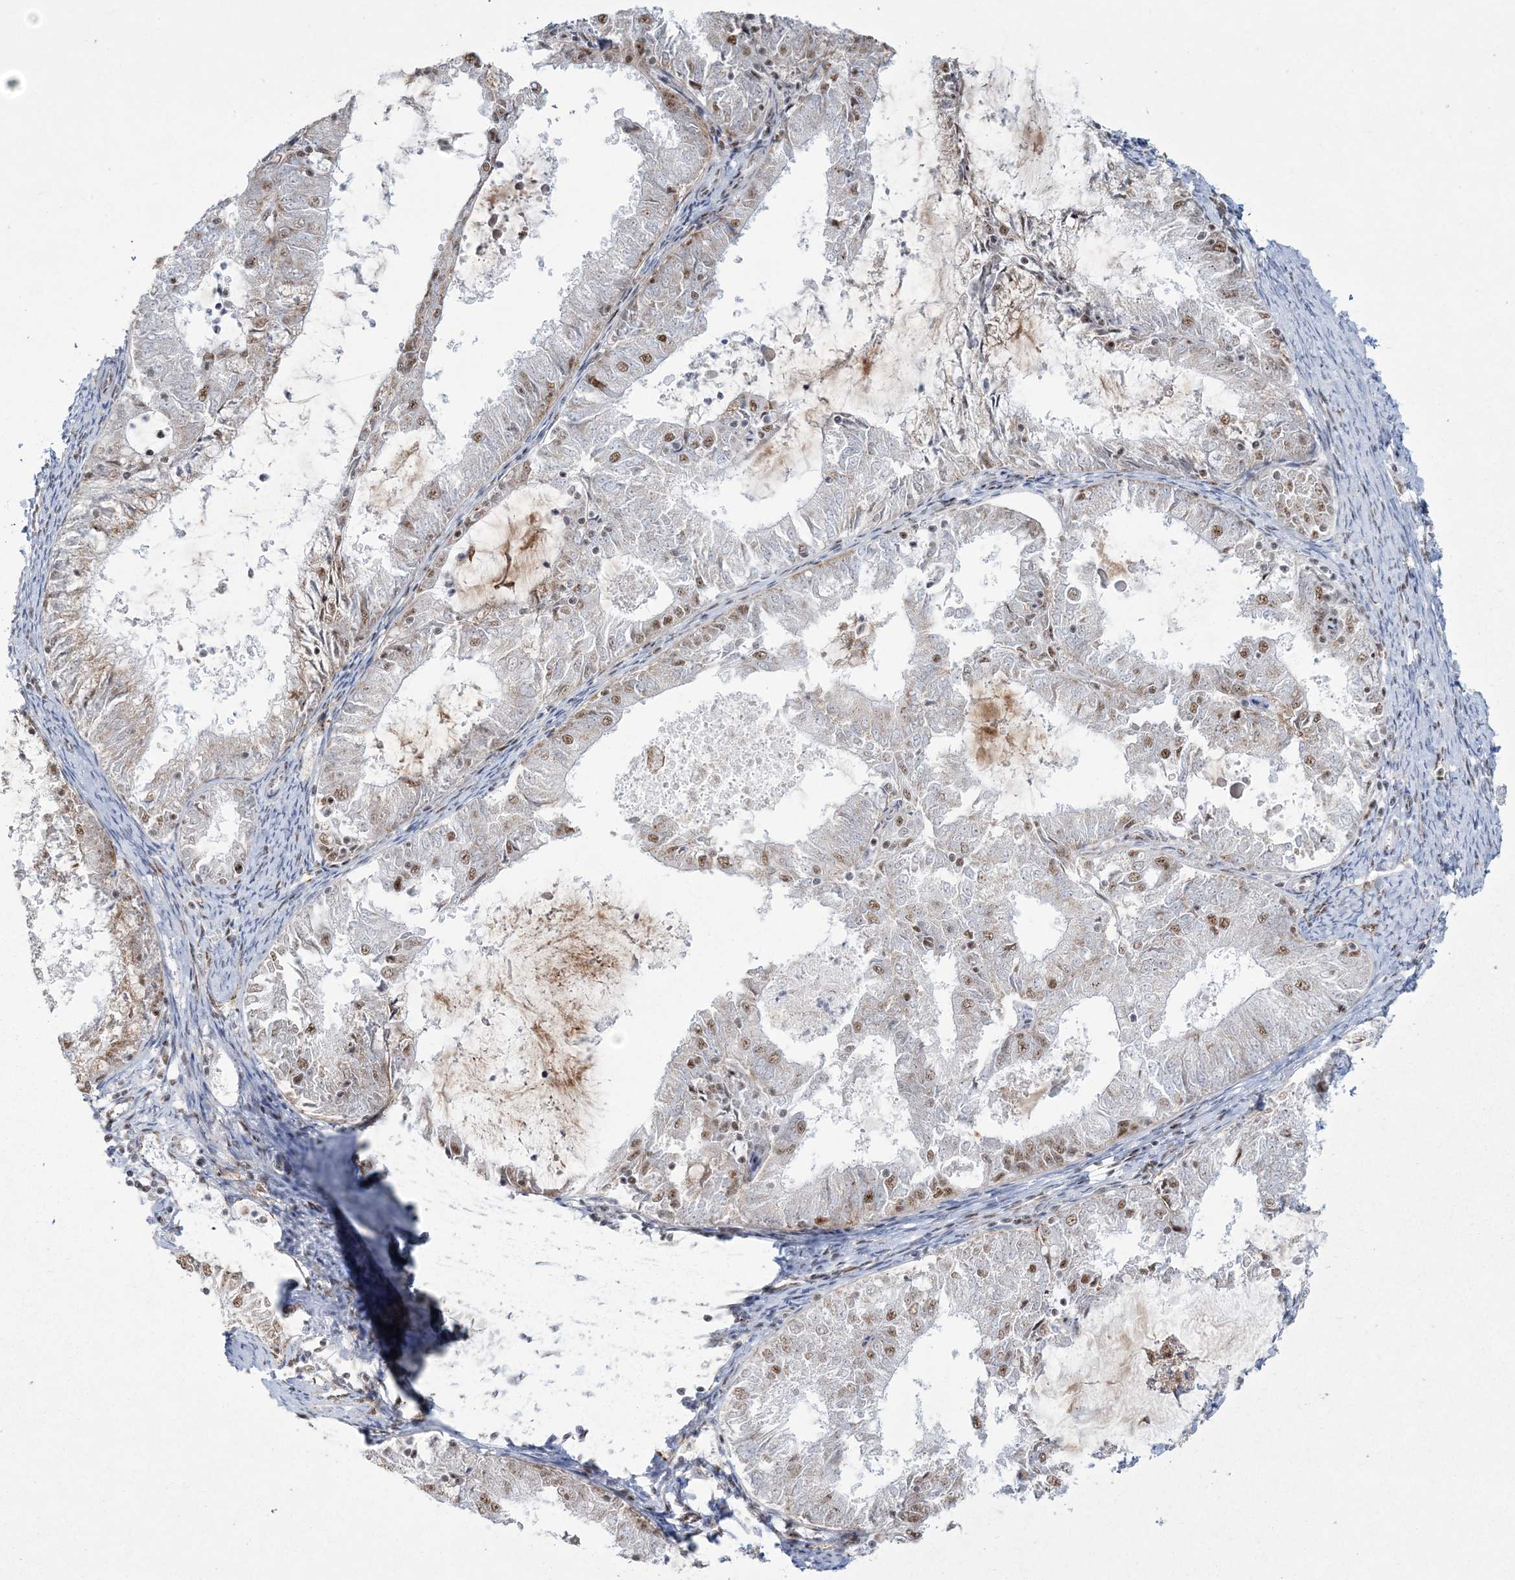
{"staining": {"intensity": "moderate", "quantity": "<25%", "location": "nuclear"}, "tissue": "endometrial cancer", "cell_type": "Tumor cells", "image_type": "cancer", "snomed": [{"axis": "morphology", "description": "Adenocarcinoma, NOS"}, {"axis": "topography", "description": "Endometrium"}], "caption": "IHC of adenocarcinoma (endometrial) reveals low levels of moderate nuclear positivity in about <25% of tumor cells.", "gene": "RBM17", "patient": {"sex": "female", "age": 57}}